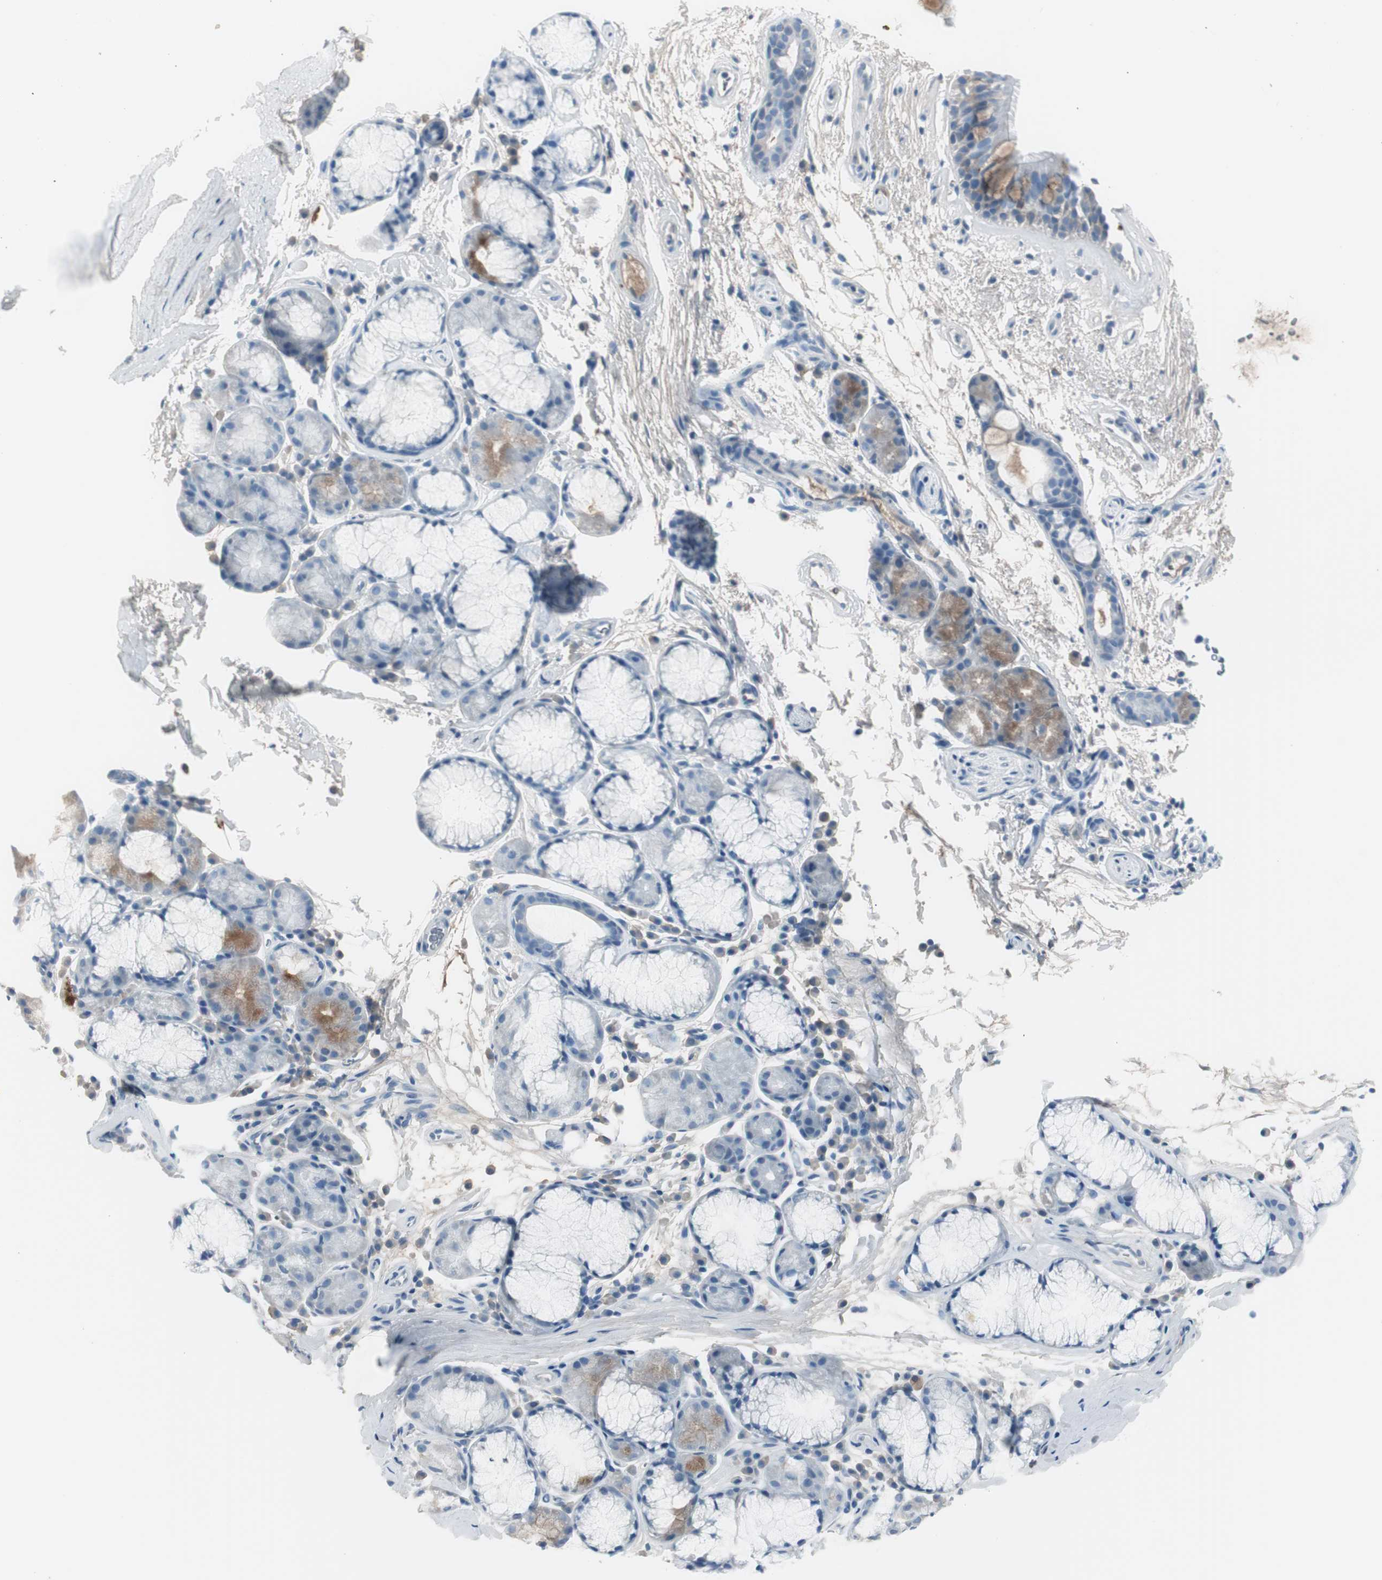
{"staining": {"intensity": "weak", "quantity": "25%-75%", "location": "cytoplasmic/membranous"}, "tissue": "bronchus", "cell_type": "Respiratory epithelial cells", "image_type": "normal", "snomed": [{"axis": "morphology", "description": "Normal tissue, NOS"}, {"axis": "topography", "description": "Bronchus"}], "caption": "Immunohistochemical staining of benign human bronchus demonstrates weak cytoplasmic/membranous protein staining in approximately 25%-75% of respiratory epithelial cells.", "gene": "SERPINF1", "patient": {"sex": "female", "age": 54}}